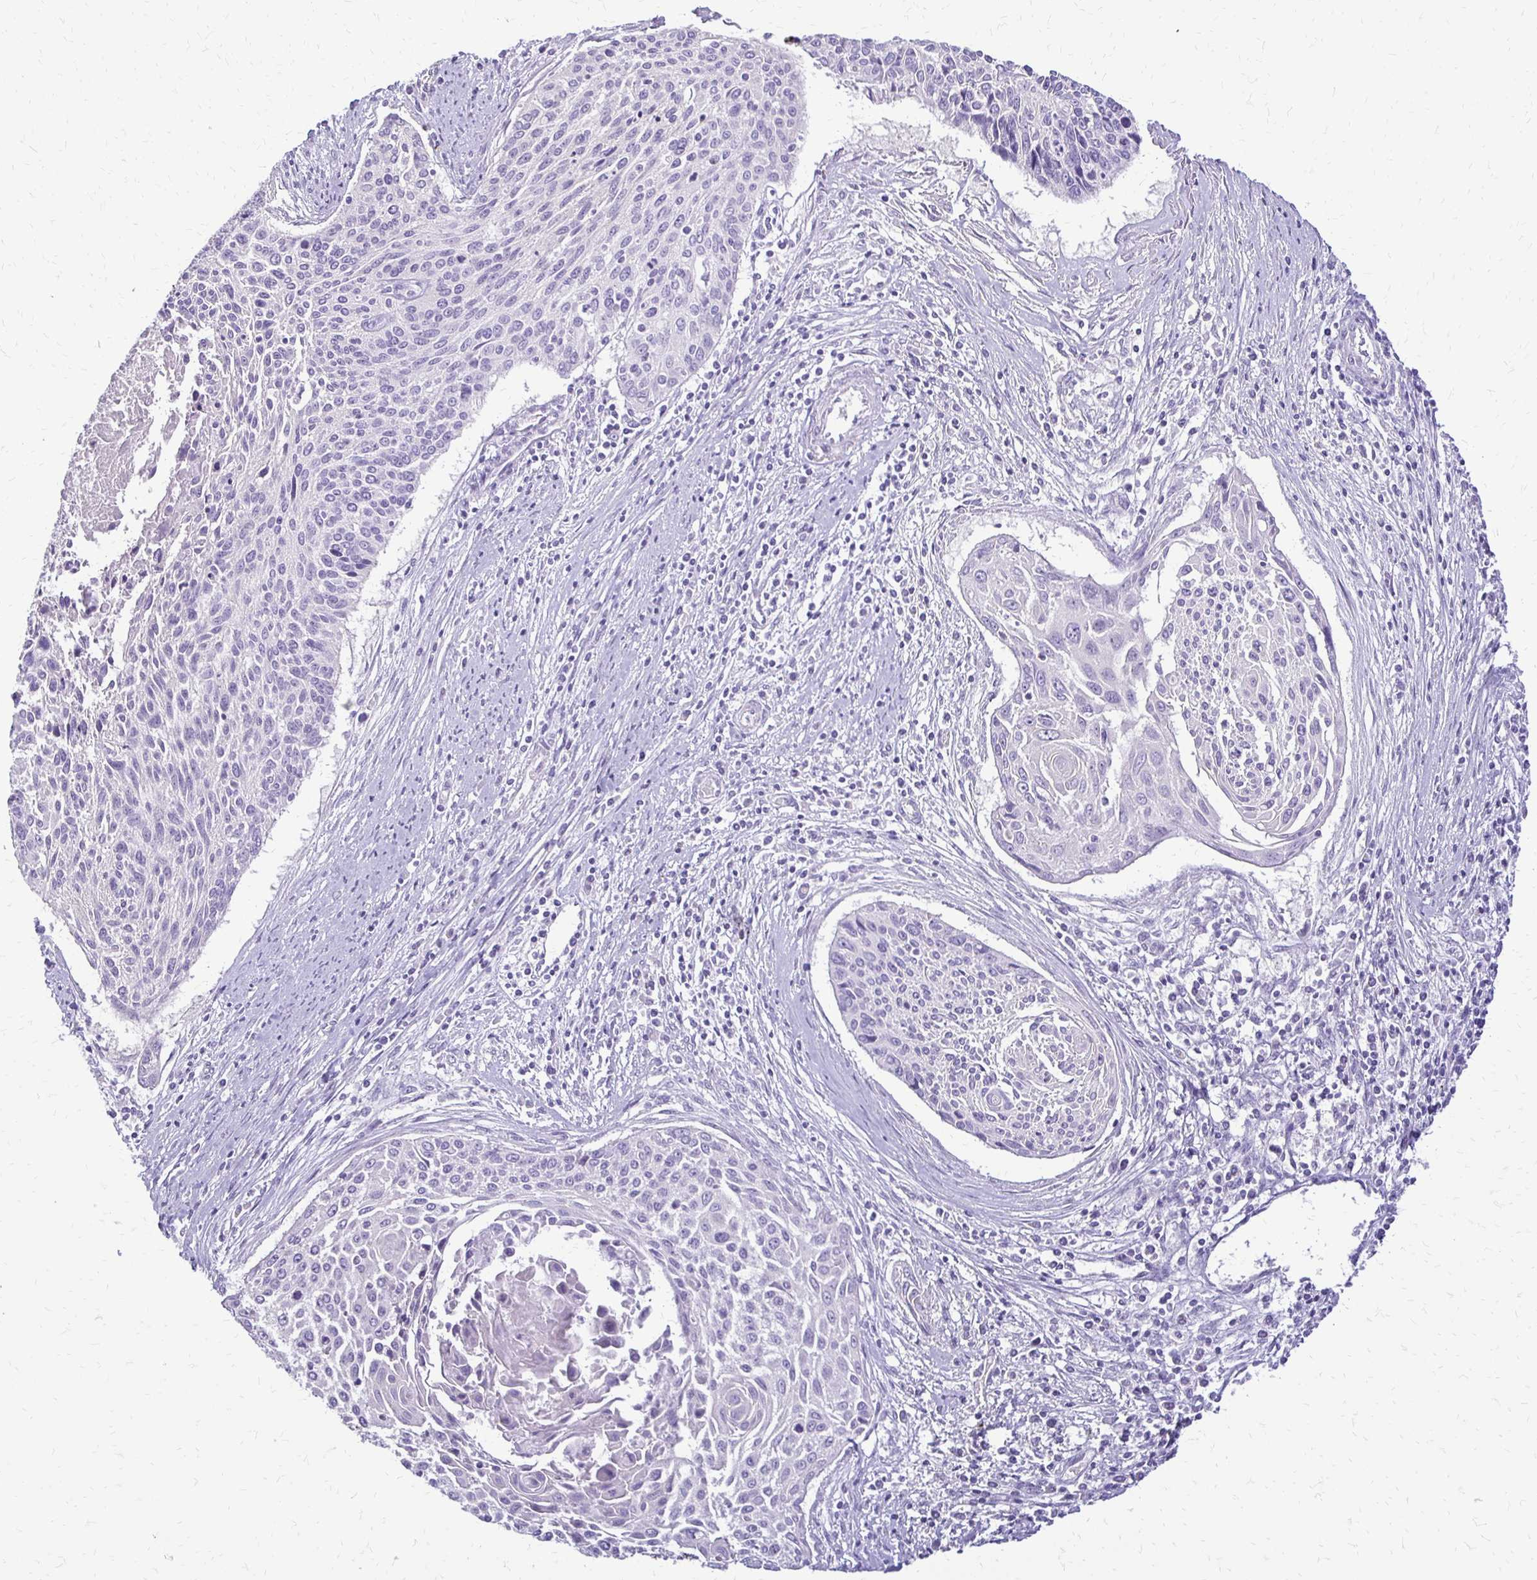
{"staining": {"intensity": "negative", "quantity": "none", "location": "none"}, "tissue": "cervical cancer", "cell_type": "Tumor cells", "image_type": "cancer", "snomed": [{"axis": "morphology", "description": "Squamous cell carcinoma, NOS"}, {"axis": "topography", "description": "Cervix"}], "caption": "Immunohistochemistry (IHC) of human cervical cancer (squamous cell carcinoma) reveals no staining in tumor cells. (Immunohistochemistry (IHC), brightfield microscopy, high magnification).", "gene": "ALPG", "patient": {"sex": "female", "age": 55}}